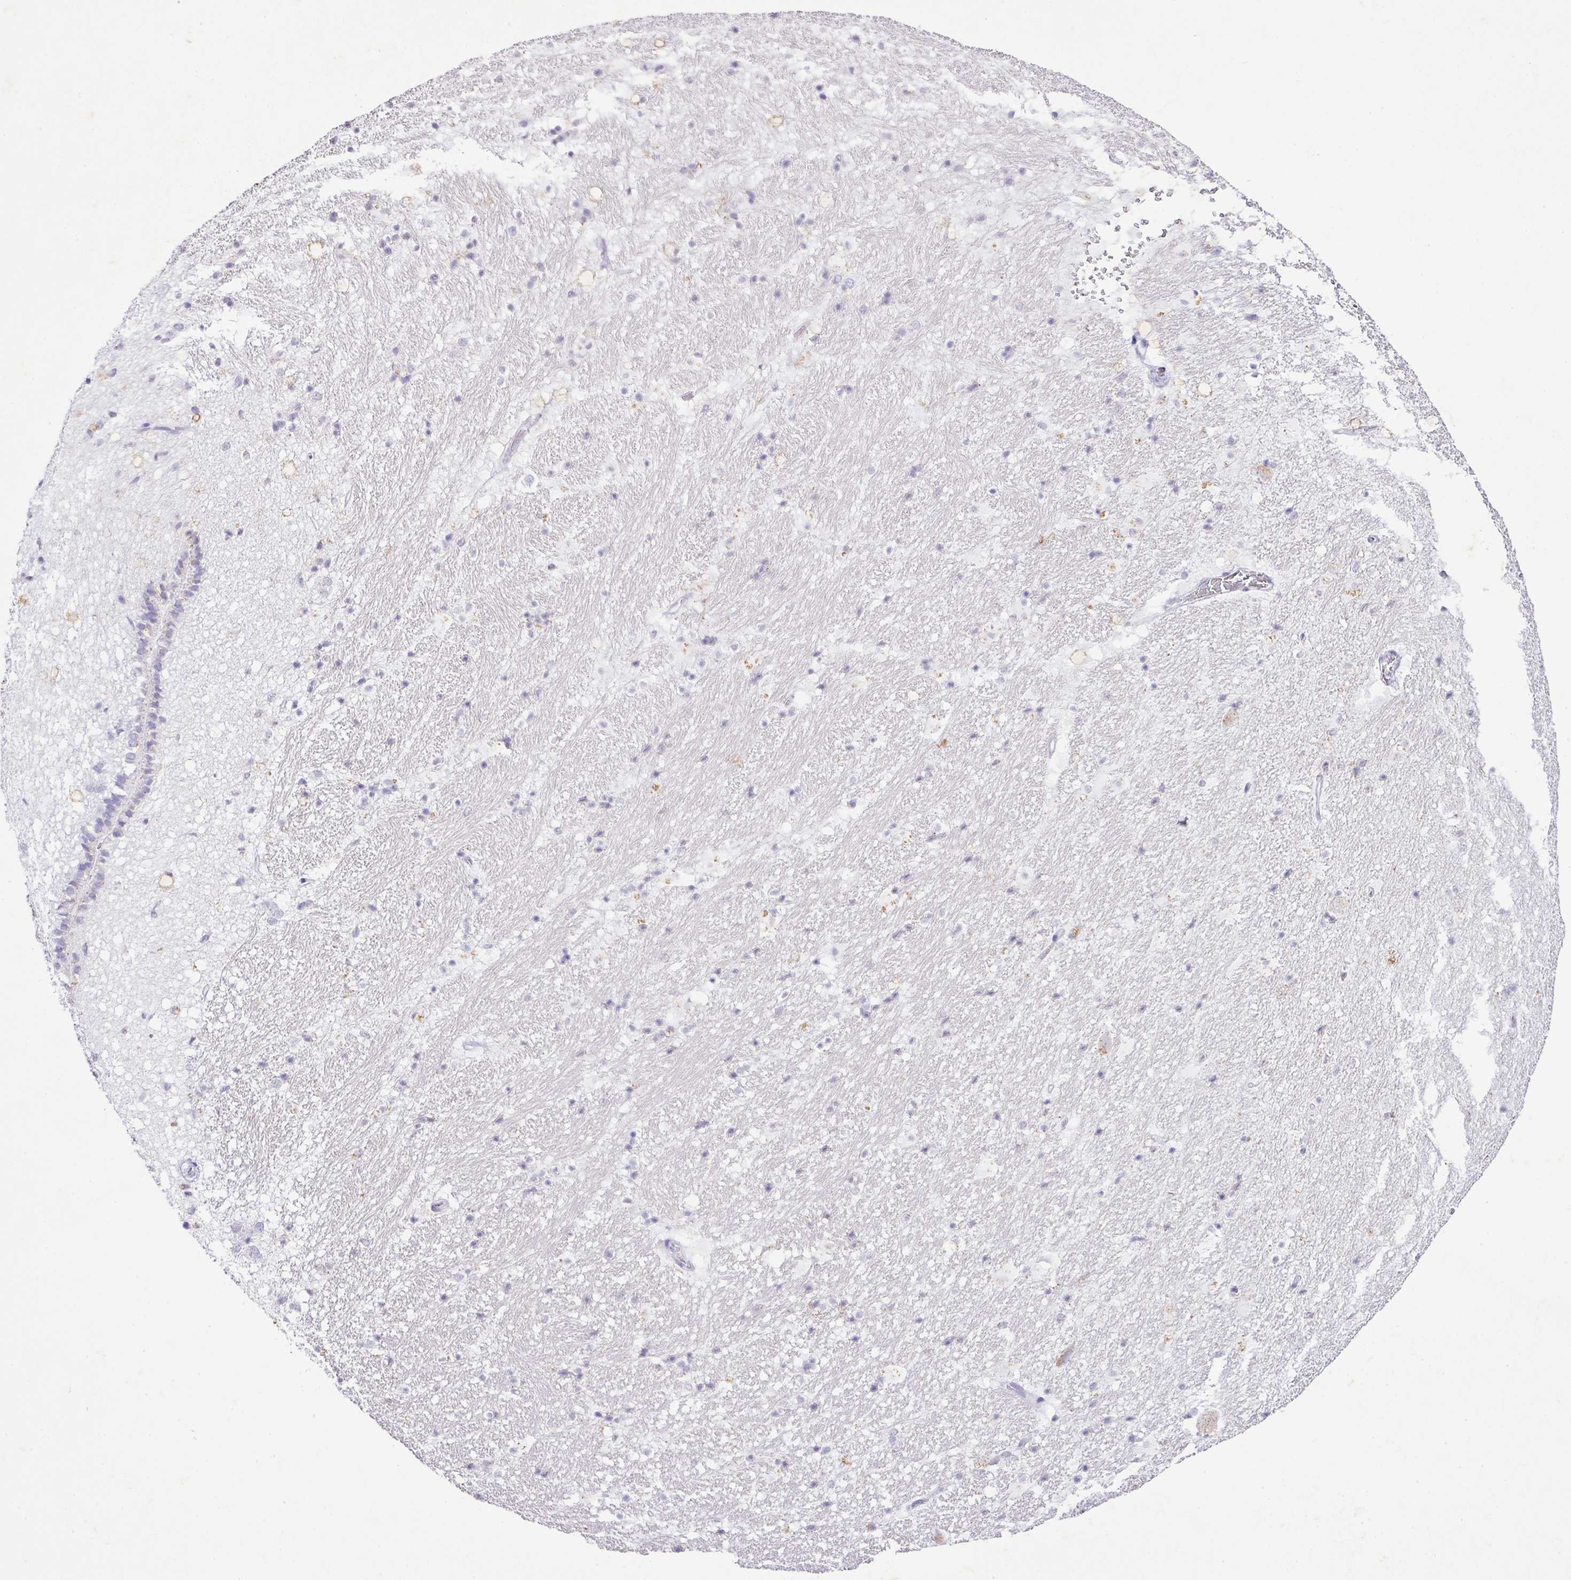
{"staining": {"intensity": "negative", "quantity": "none", "location": "none"}, "tissue": "hippocampus", "cell_type": "Glial cells", "image_type": "normal", "snomed": [{"axis": "morphology", "description": "Normal tissue, NOS"}, {"axis": "topography", "description": "Hippocampus"}], "caption": "Hippocampus stained for a protein using immunohistochemistry (IHC) displays no positivity glial cells.", "gene": "KCNJ11", "patient": {"sex": "male", "age": 37}}